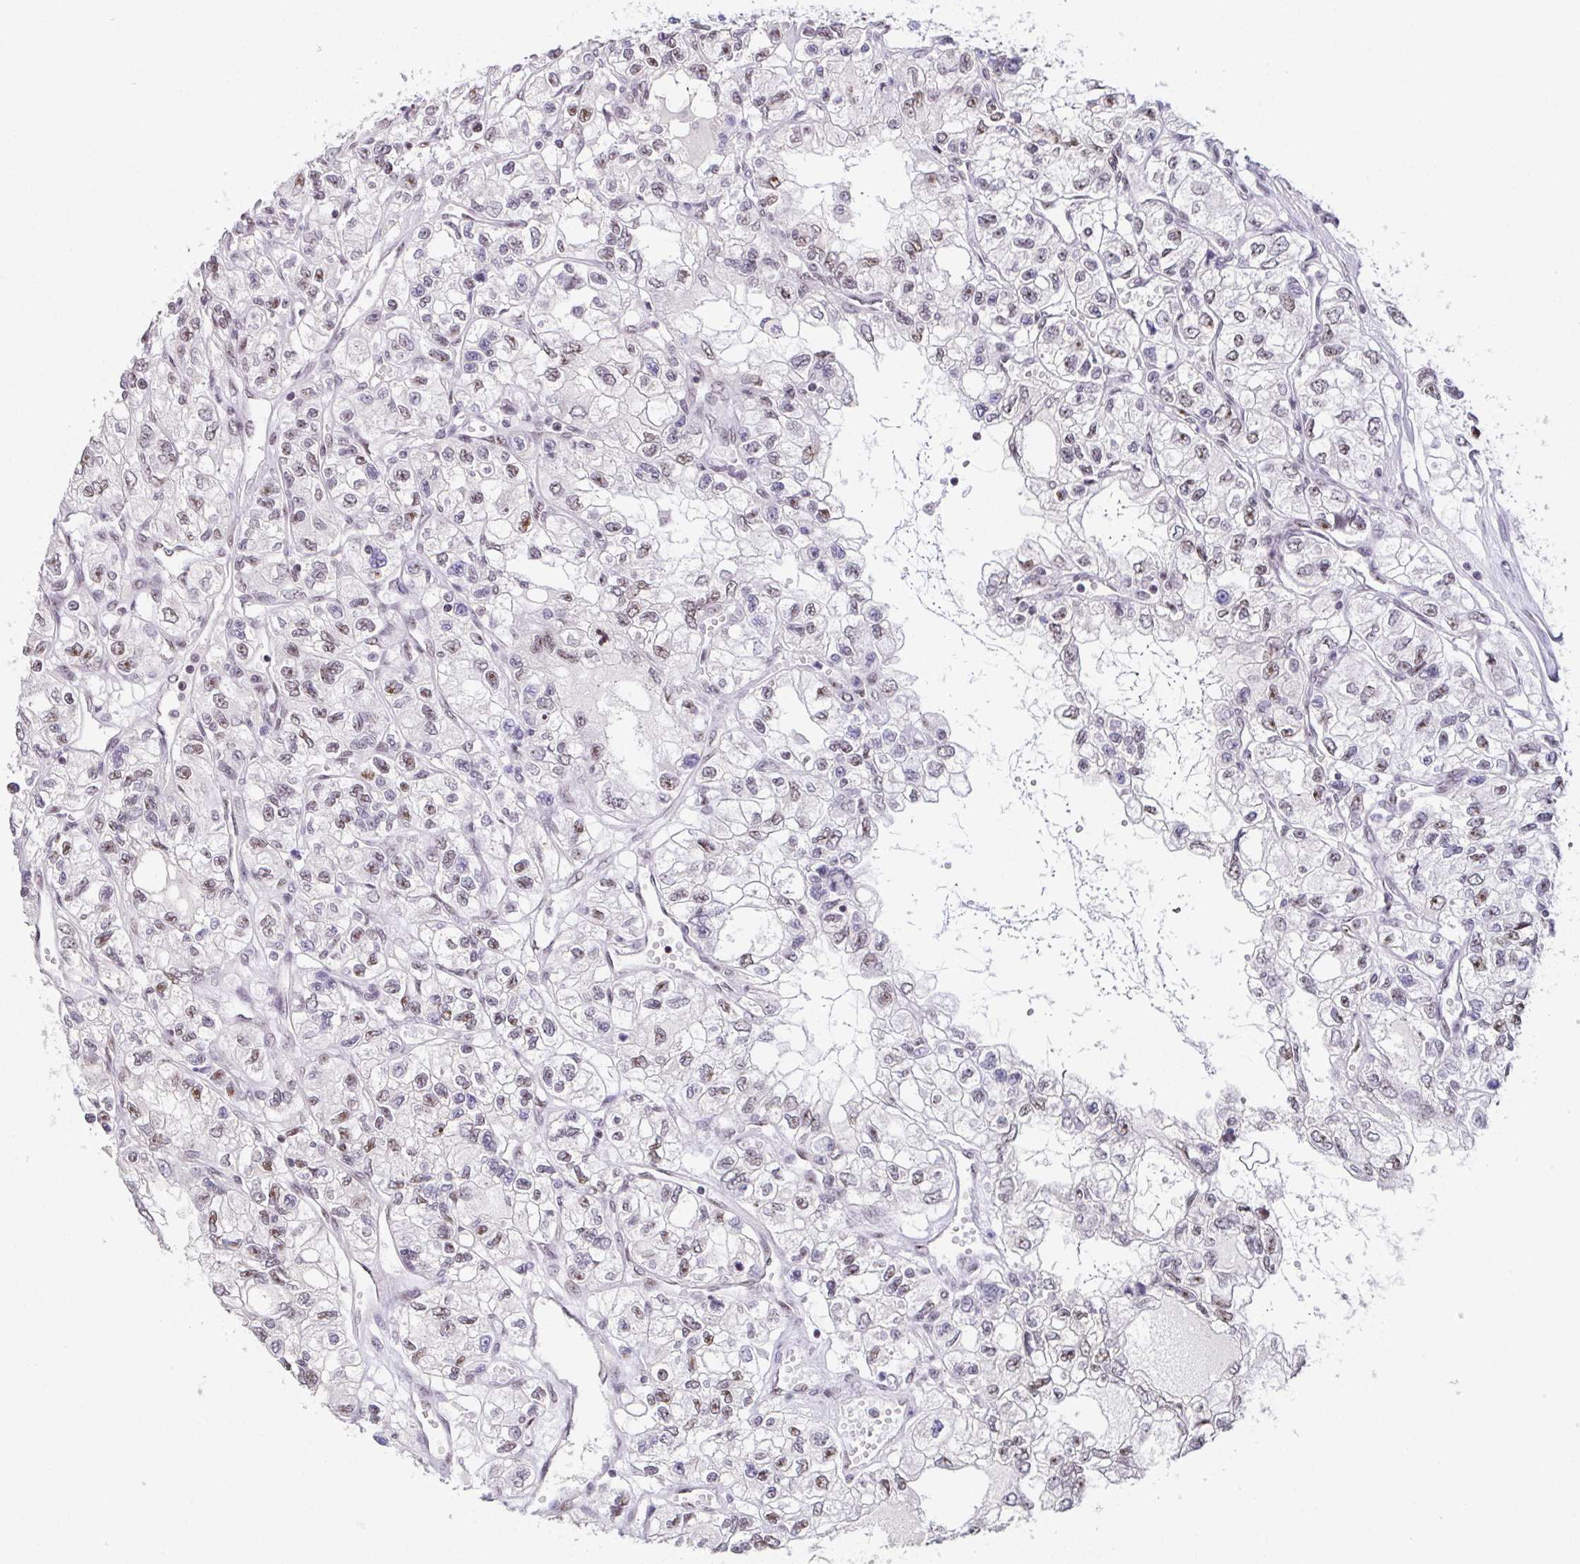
{"staining": {"intensity": "weak", "quantity": "25%-75%", "location": "nuclear"}, "tissue": "renal cancer", "cell_type": "Tumor cells", "image_type": "cancer", "snomed": [{"axis": "morphology", "description": "Adenocarcinoma, NOS"}, {"axis": "topography", "description": "Kidney"}], "caption": "Immunohistochemistry (IHC) (DAB) staining of human renal cancer (adenocarcinoma) displays weak nuclear protein expression in approximately 25%-75% of tumor cells. (DAB IHC with brightfield microscopy, high magnification).", "gene": "ZNF800", "patient": {"sex": "female", "age": 59}}